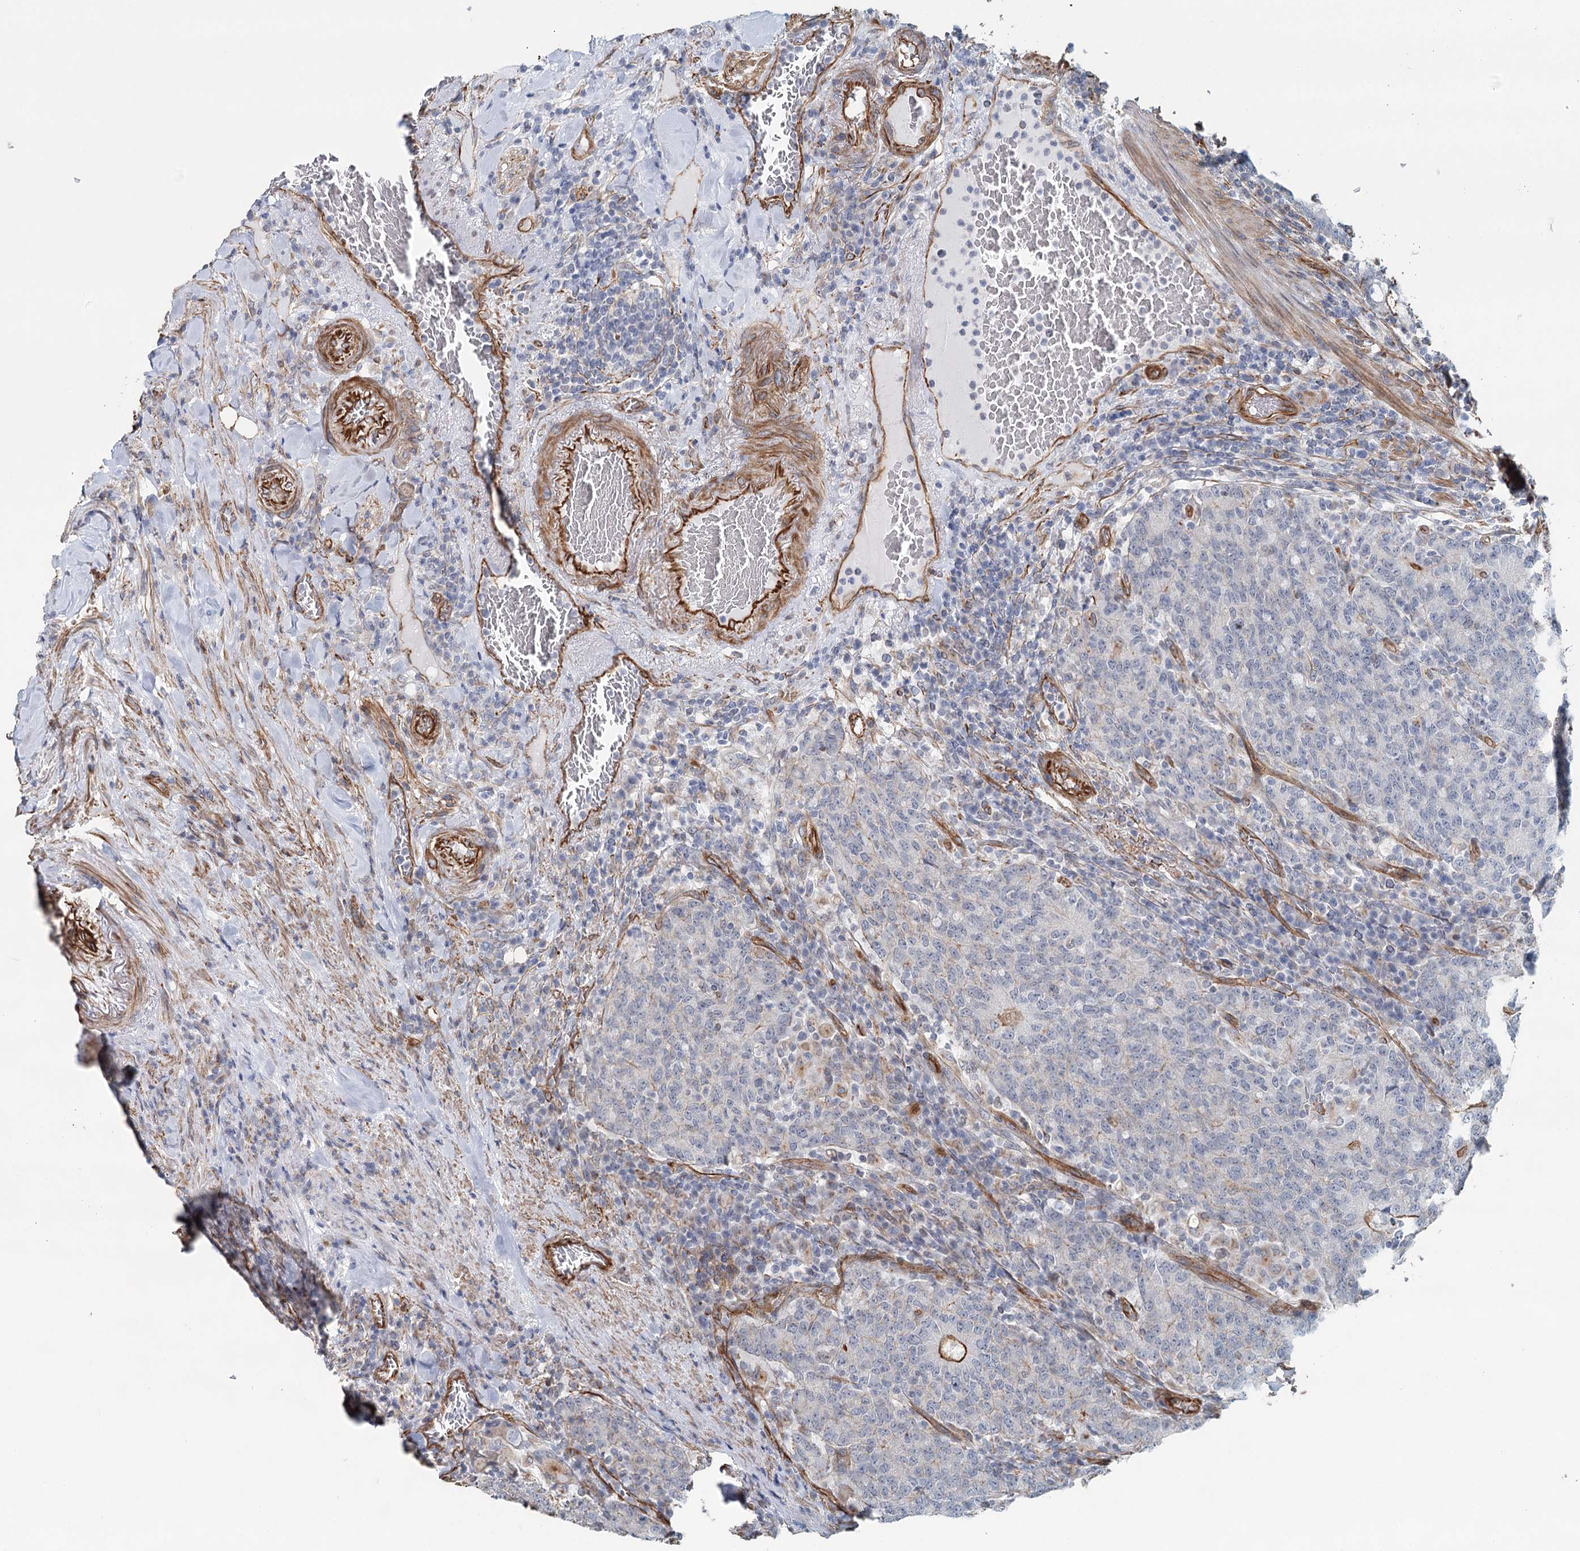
{"staining": {"intensity": "moderate", "quantity": "25%-75%", "location": "cytoplasmic/membranous"}, "tissue": "colorectal cancer", "cell_type": "Tumor cells", "image_type": "cancer", "snomed": [{"axis": "morphology", "description": "Normal tissue, NOS"}, {"axis": "morphology", "description": "Adenocarcinoma, NOS"}, {"axis": "topography", "description": "Colon"}], "caption": "Brown immunohistochemical staining in adenocarcinoma (colorectal) shows moderate cytoplasmic/membranous expression in about 25%-75% of tumor cells.", "gene": "SYNPO", "patient": {"sex": "female", "age": 75}}